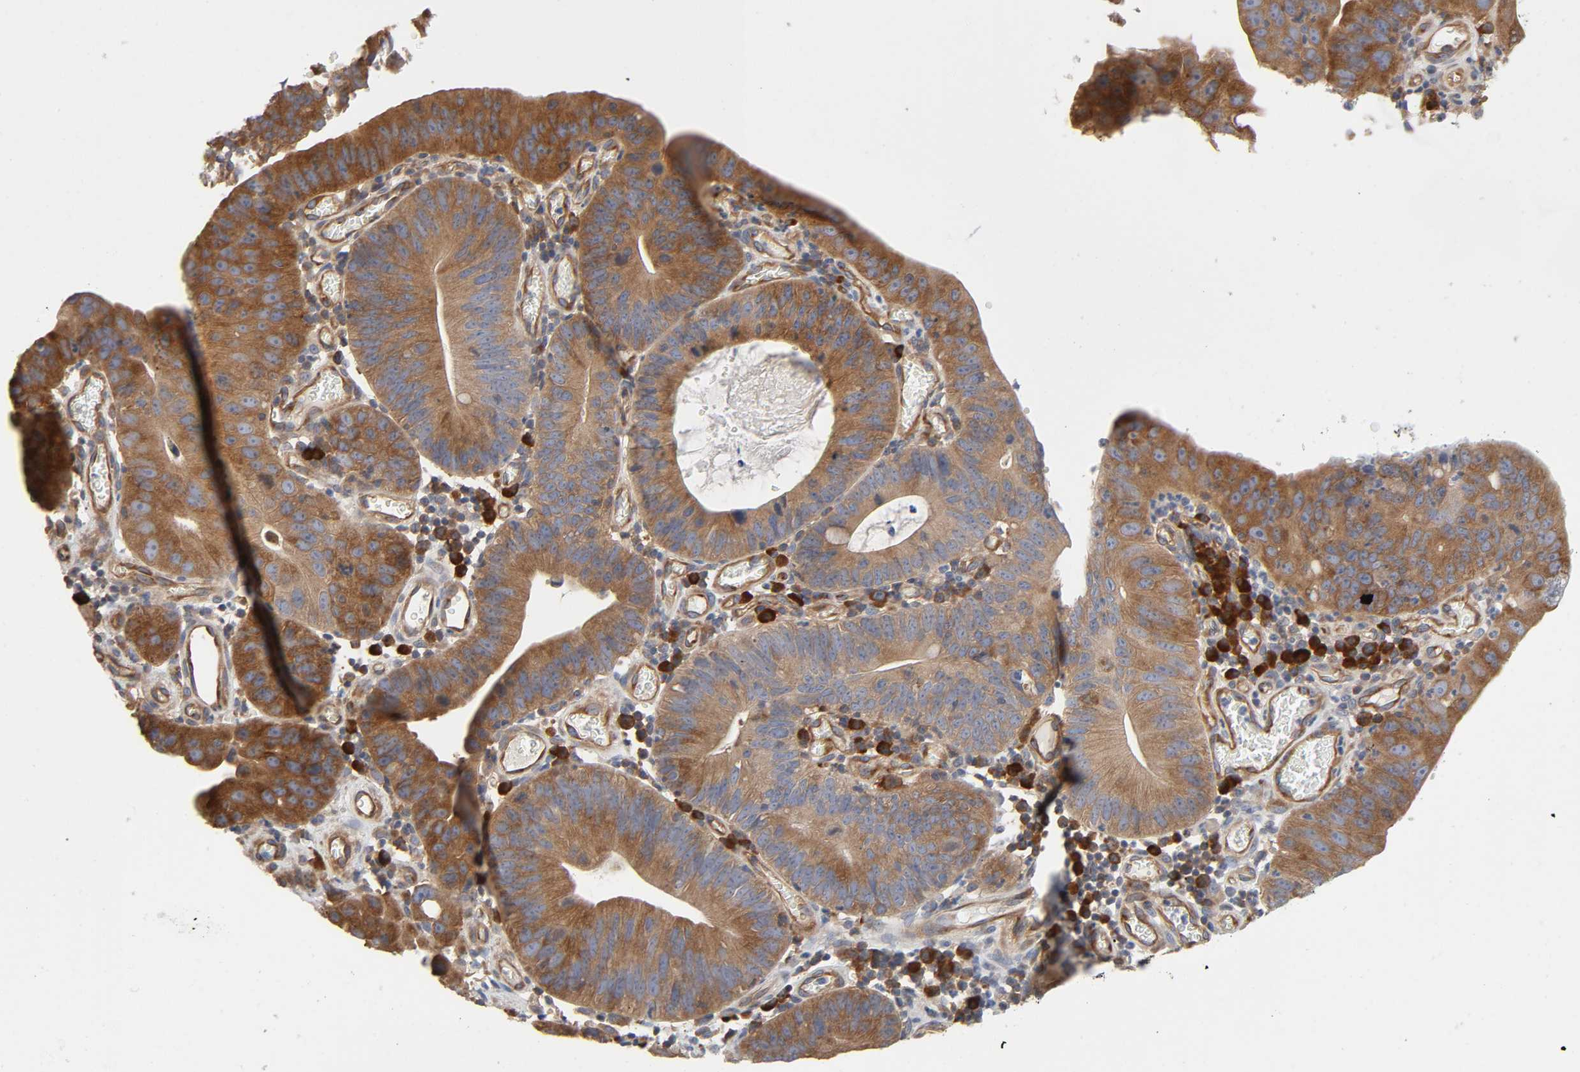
{"staining": {"intensity": "moderate", "quantity": ">75%", "location": "cytoplasmic/membranous"}, "tissue": "stomach cancer", "cell_type": "Tumor cells", "image_type": "cancer", "snomed": [{"axis": "morphology", "description": "Adenocarcinoma, NOS"}, {"axis": "topography", "description": "Stomach"}], "caption": "This micrograph displays stomach cancer stained with immunohistochemistry to label a protein in brown. The cytoplasmic/membranous of tumor cells show moderate positivity for the protein. Nuclei are counter-stained blue.", "gene": "SCHIP1", "patient": {"sex": "male", "age": 59}}